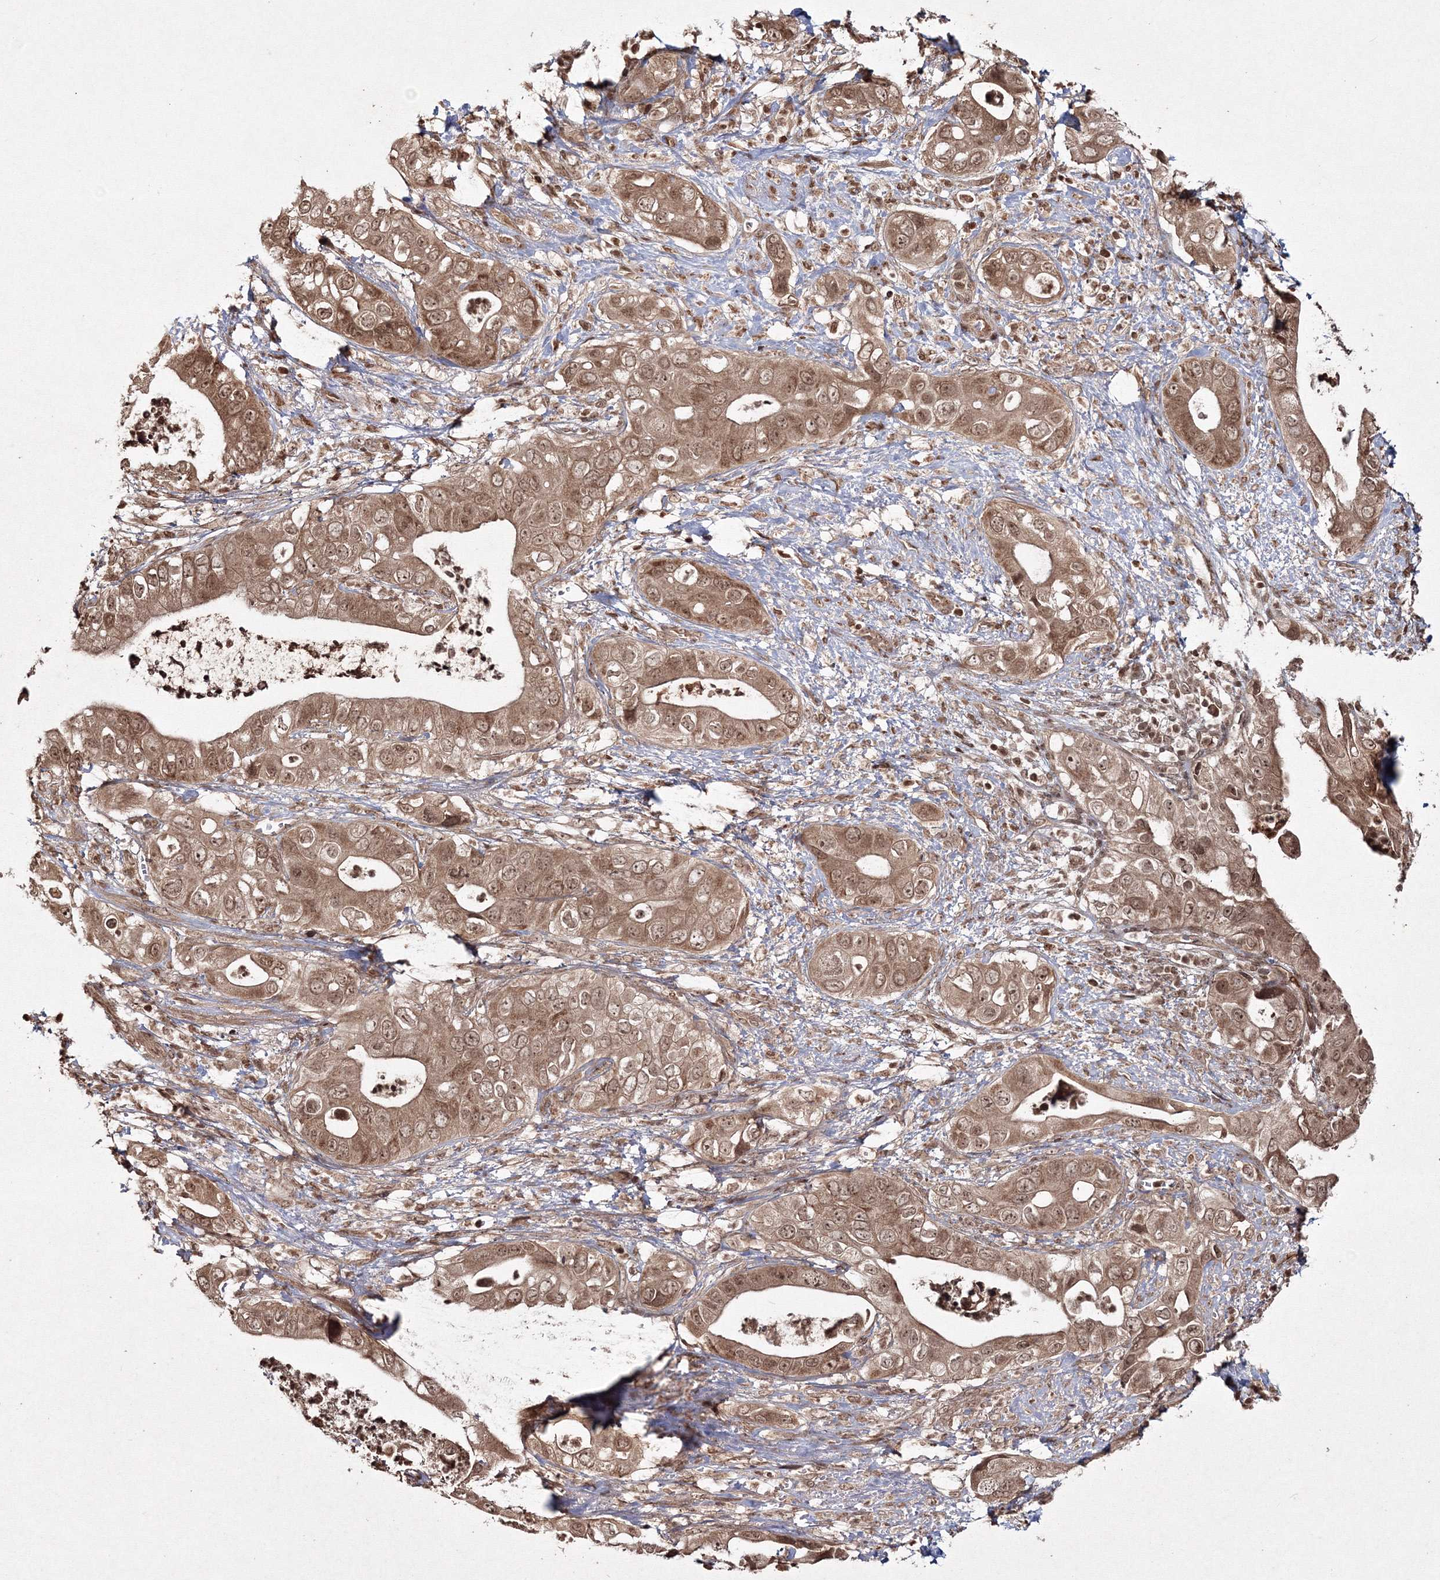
{"staining": {"intensity": "strong", "quantity": ">75%", "location": "cytoplasmic/membranous,nuclear"}, "tissue": "pancreatic cancer", "cell_type": "Tumor cells", "image_type": "cancer", "snomed": [{"axis": "morphology", "description": "Adenocarcinoma, NOS"}, {"axis": "topography", "description": "Pancreas"}], "caption": "Protein expression analysis of human pancreatic cancer (adenocarcinoma) reveals strong cytoplasmic/membranous and nuclear staining in approximately >75% of tumor cells.", "gene": "PEX13", "patient": {"sex": "female", "age": 78}}